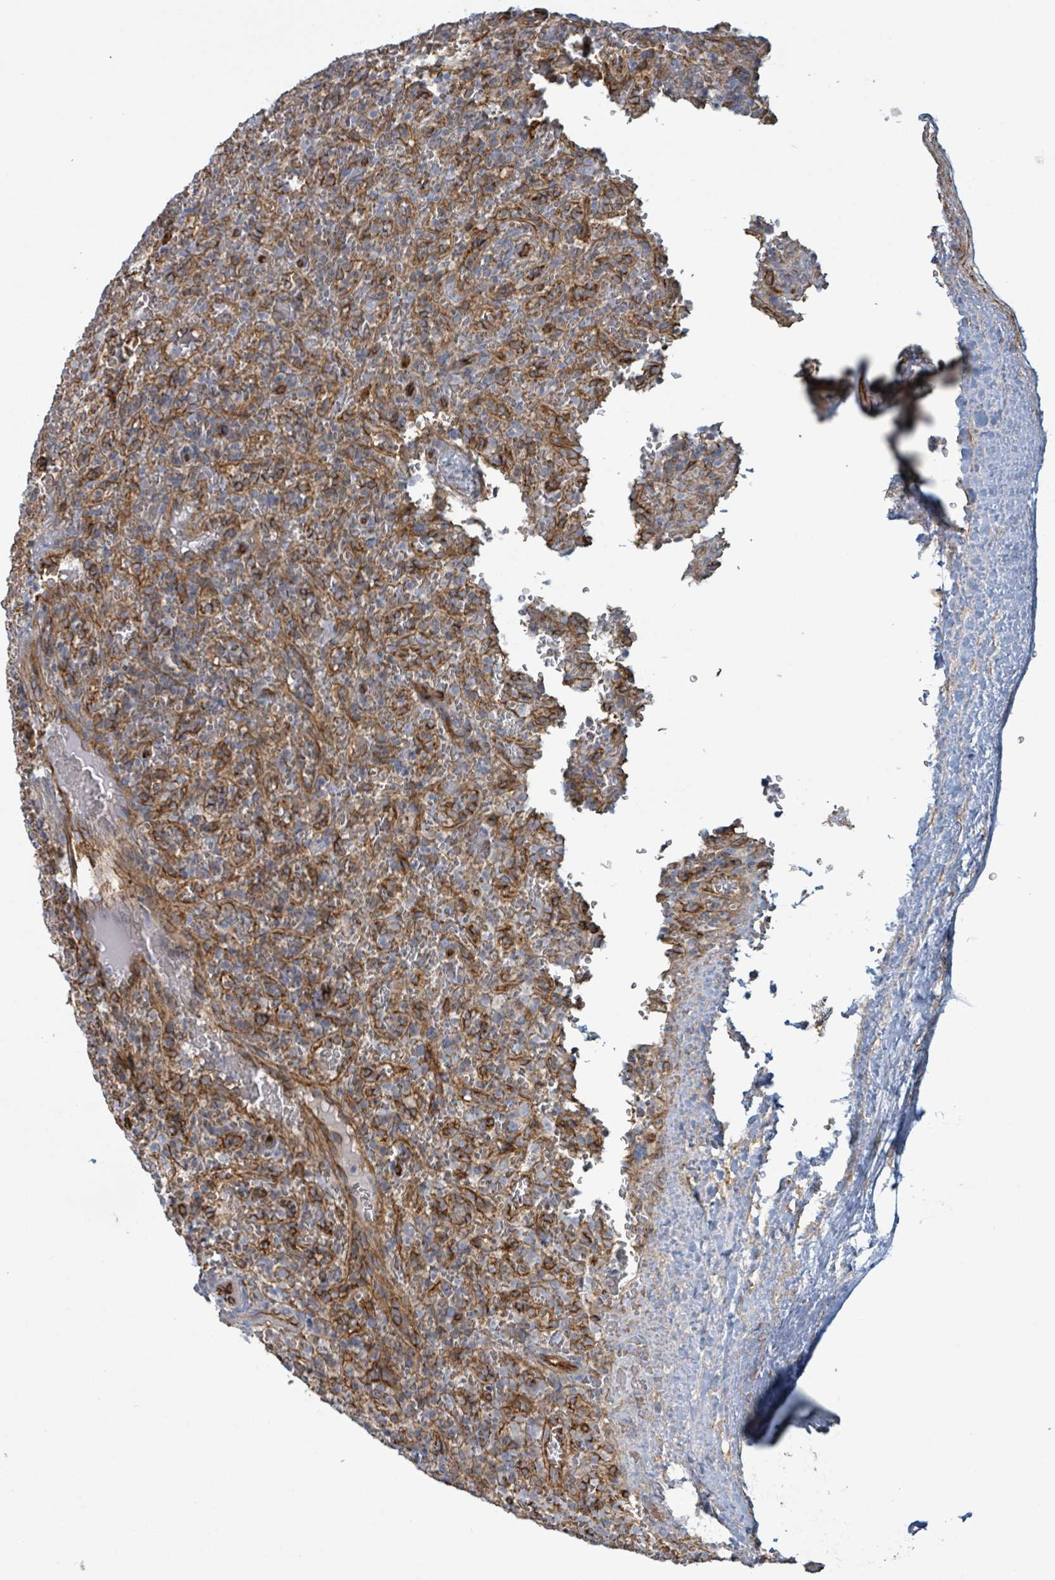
{"staining": {"intensity": "moderate", "quantity": "25%-75%", "location": "cytoplasmic/membranous"}, "tissue": "lymphoma", "cell_type": "Tumor cells", "image_type": "cancer", "snomed": [{"axis": "morphology", "description": "Malignant lymphoma, non-Hodgkin's type, Low grade"}, {"axis": "topography", "description": "Spleen"}], "caption": "Approximately 25%-75% of tumor cells in human lymphoma exhibit moderate cytoplasmic/membranous protein staining as visualized by brown immunohistochemical staining.", "gene": "LDOC1", "patient": {"sex": "female", "age": 64}}